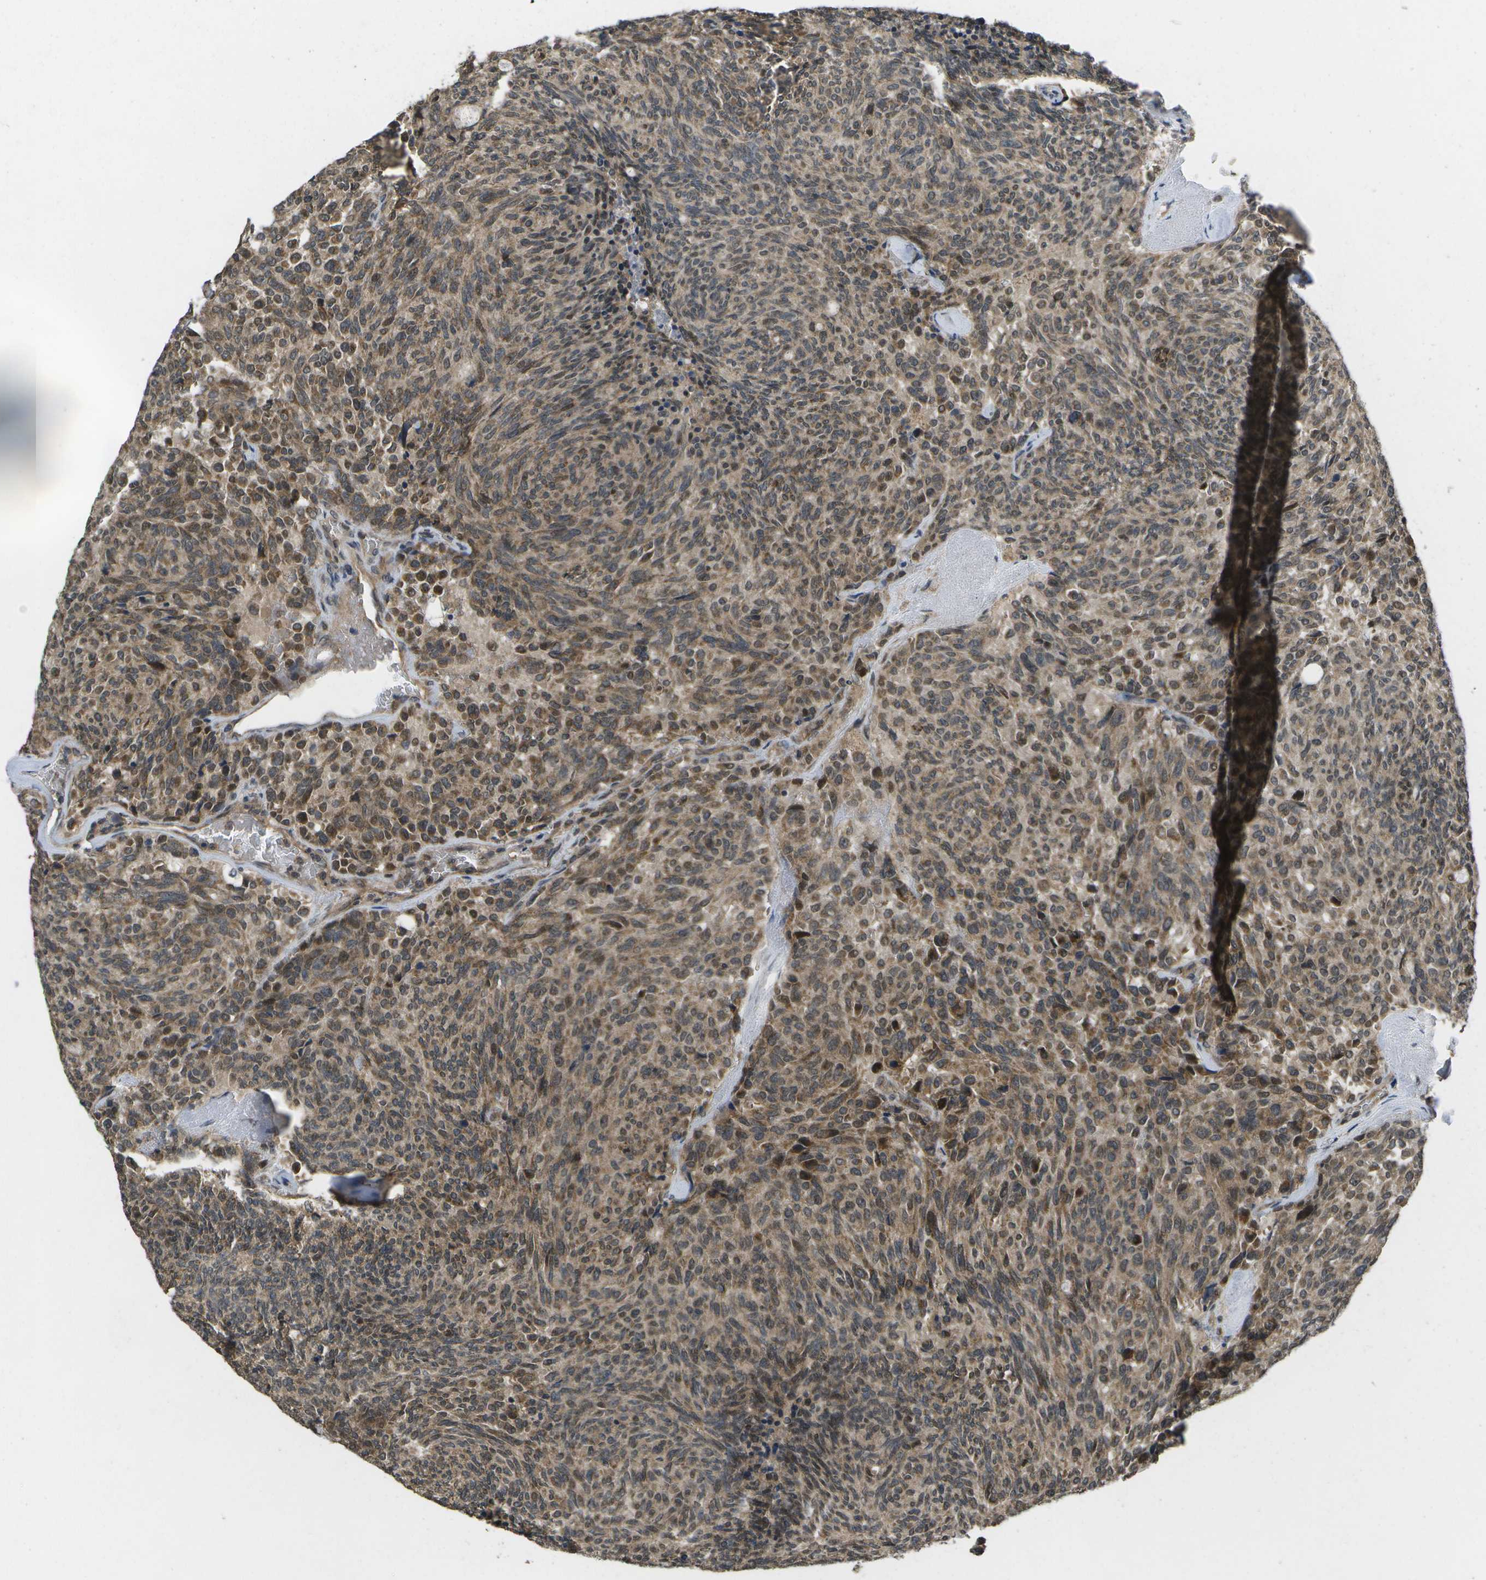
{"staining": {"intensity": "moderate", "quantity": ">75%", "location": "cytoplasmic/membranous,nuclear"}, "tissue": "carcinoid", "cell_type": "Tumor cells", "image_type": "cancer", "snomed": [{"axis": "morphology", "description": "Carcinoid, malignant, NOS"}, {"axis": "topography", "description": "Pancreas"}], "caption": "Moderate cytoplasmic/membranous and nuclear protein staining is seen in approximately >75% of tumor cells in carcinoid (malignant). Ihc stains the protein in brown and the nuclei are stained blue.", "gene": "ALAS1", "patient": {"sex": "female", "age": 54}}